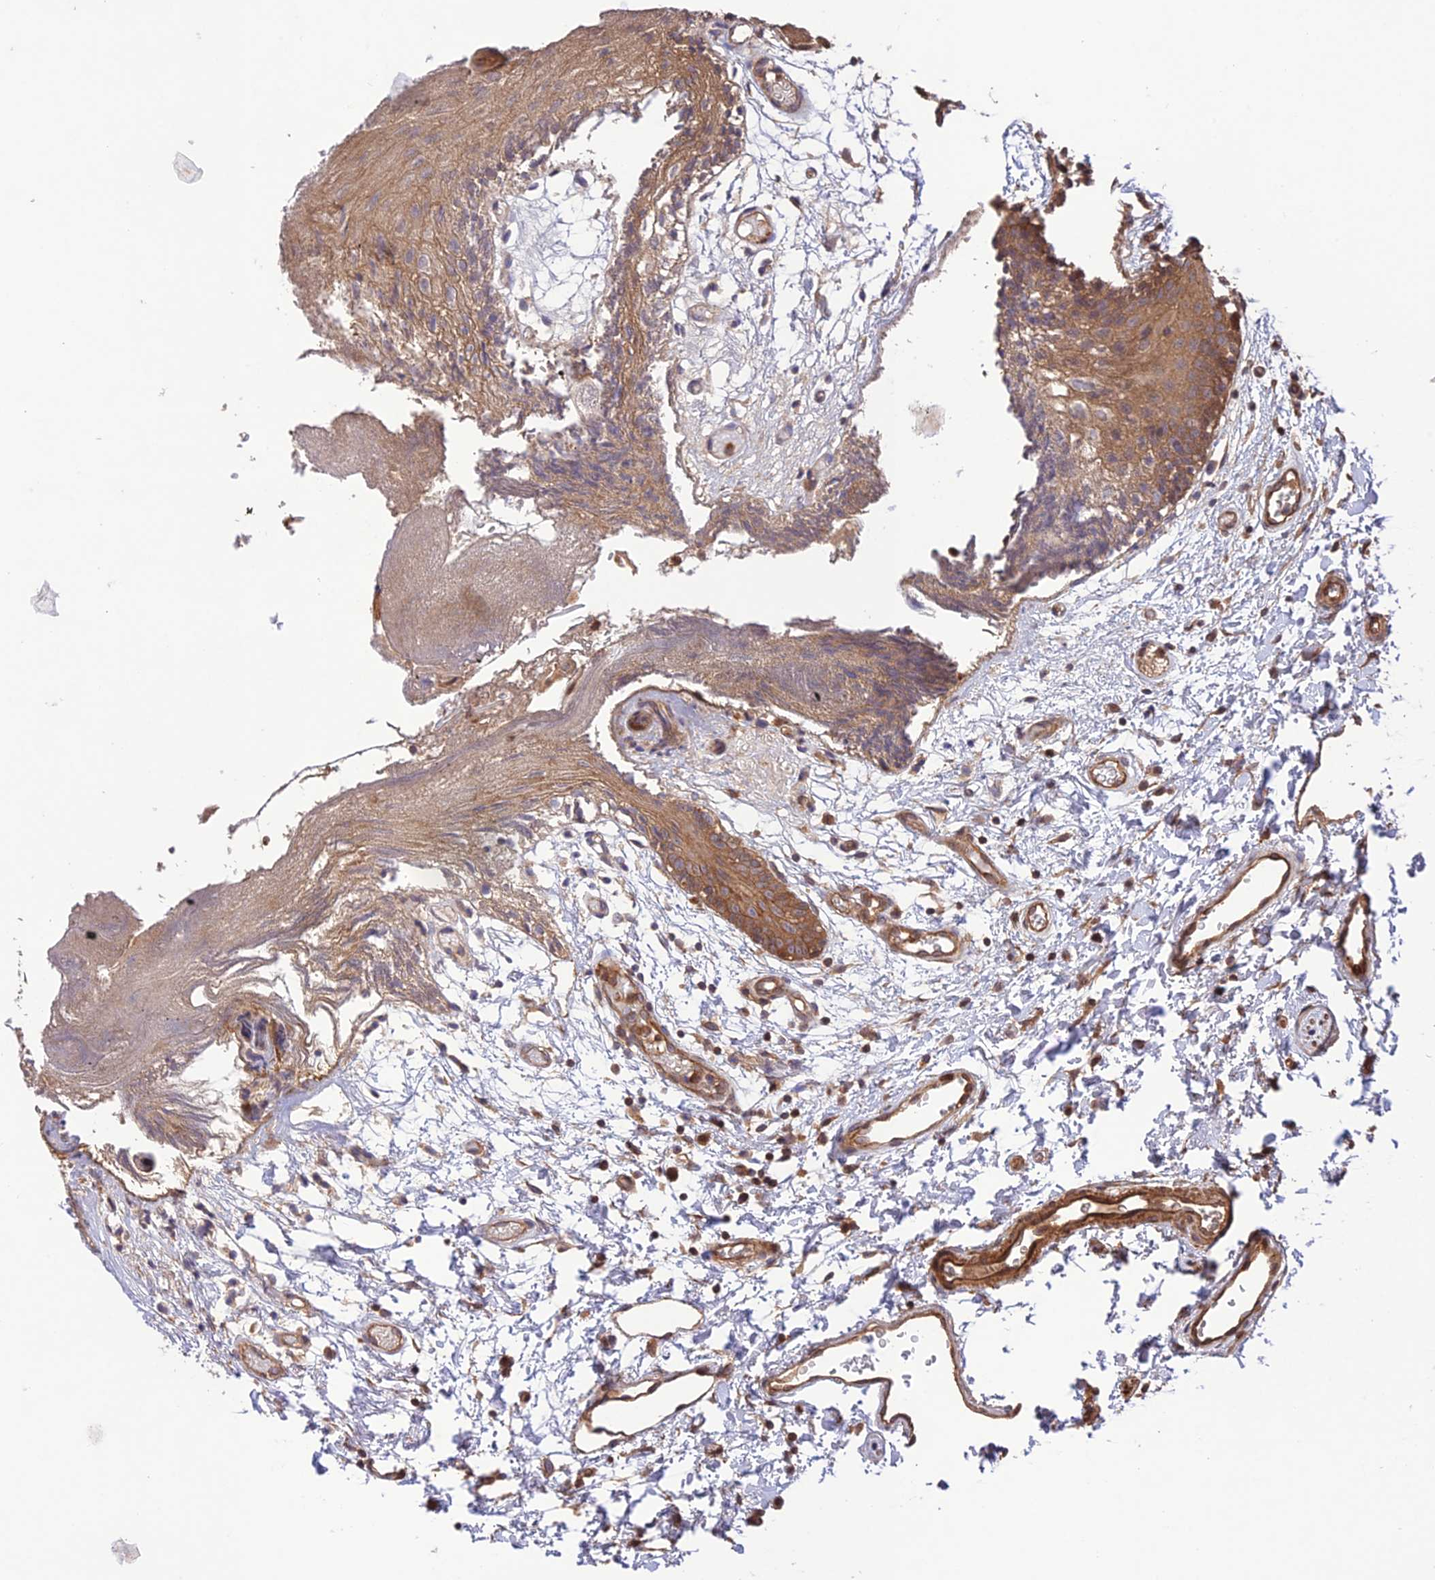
{"staining": {"intensity": "moderate", "quantity": ">75%", "location": "cytoplasmic/membranous"}, "tissue": "oral mucosa", "cell_type": "Squamous epithelial cells", "image_type": "normal", "snomed": [{"axis": "morphology", "description": "Normal tissue, NOS"}, {"axis": "topography", "description": "Skeletal muscle"}, {"axis": "topography", "description": "Oral tissue"}, {"axis": "topography", "description": "Salivary gland"}, {"axis": "topography", "description": "Peripheral nerve tissue"}], "caption": "Protein expression analysis of benign human oral mucosa reveals moderate cytoplasmic/membranous positivity in approximately >75% of squamous epithelial cells.", "gene": "FCHSD1", "patient": {"sex": "male", "age": 54}}